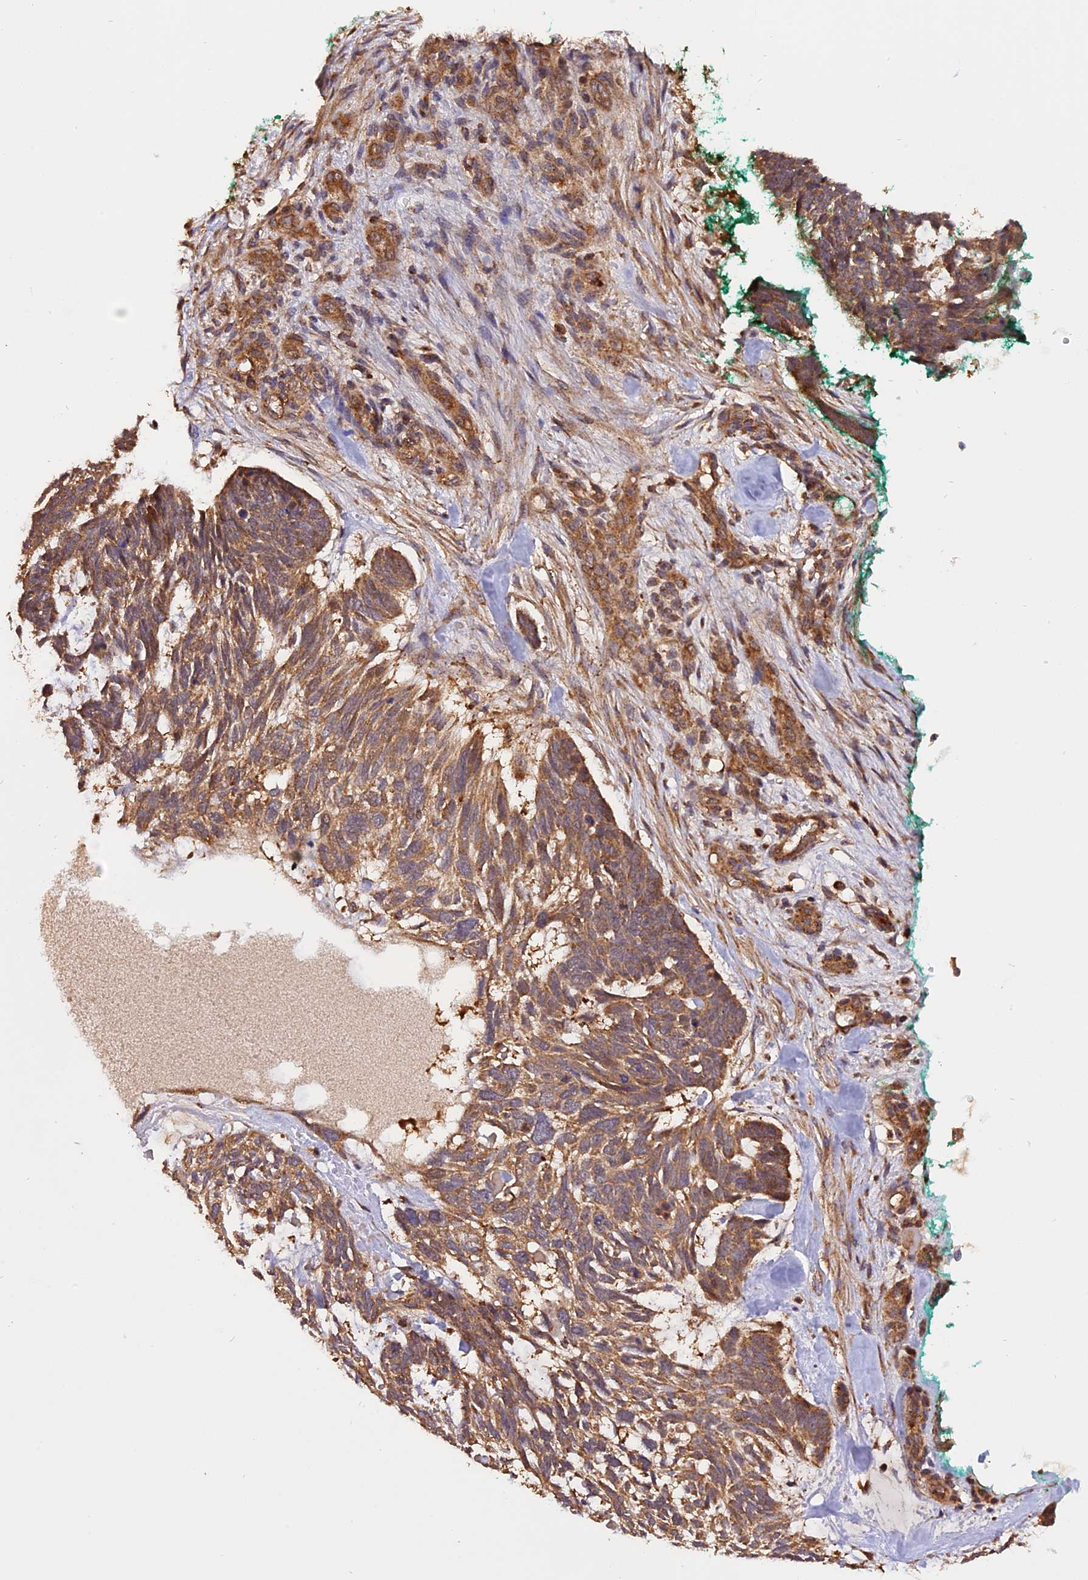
{"staining": {"intensity": "moderate", "quantity": ">75%", "location": "cytoplasmic/membranous"}, "tissue": "skin cancer", "cell_type": "Tumor cells", "image_type": "cancer", "snomed": [{"axis": "morphology", "description": "Basal cell carcinoma"}, {"axis": "topography", "description": "Skin"}], "caption": "Immunohistochemical staining of skin cancer reveals moderate cytoplasmic/membranous protein expression in approximately >75% of tumor cells.", "gene": "PEX3", "patient": {"sex": "male", "age": 88}}